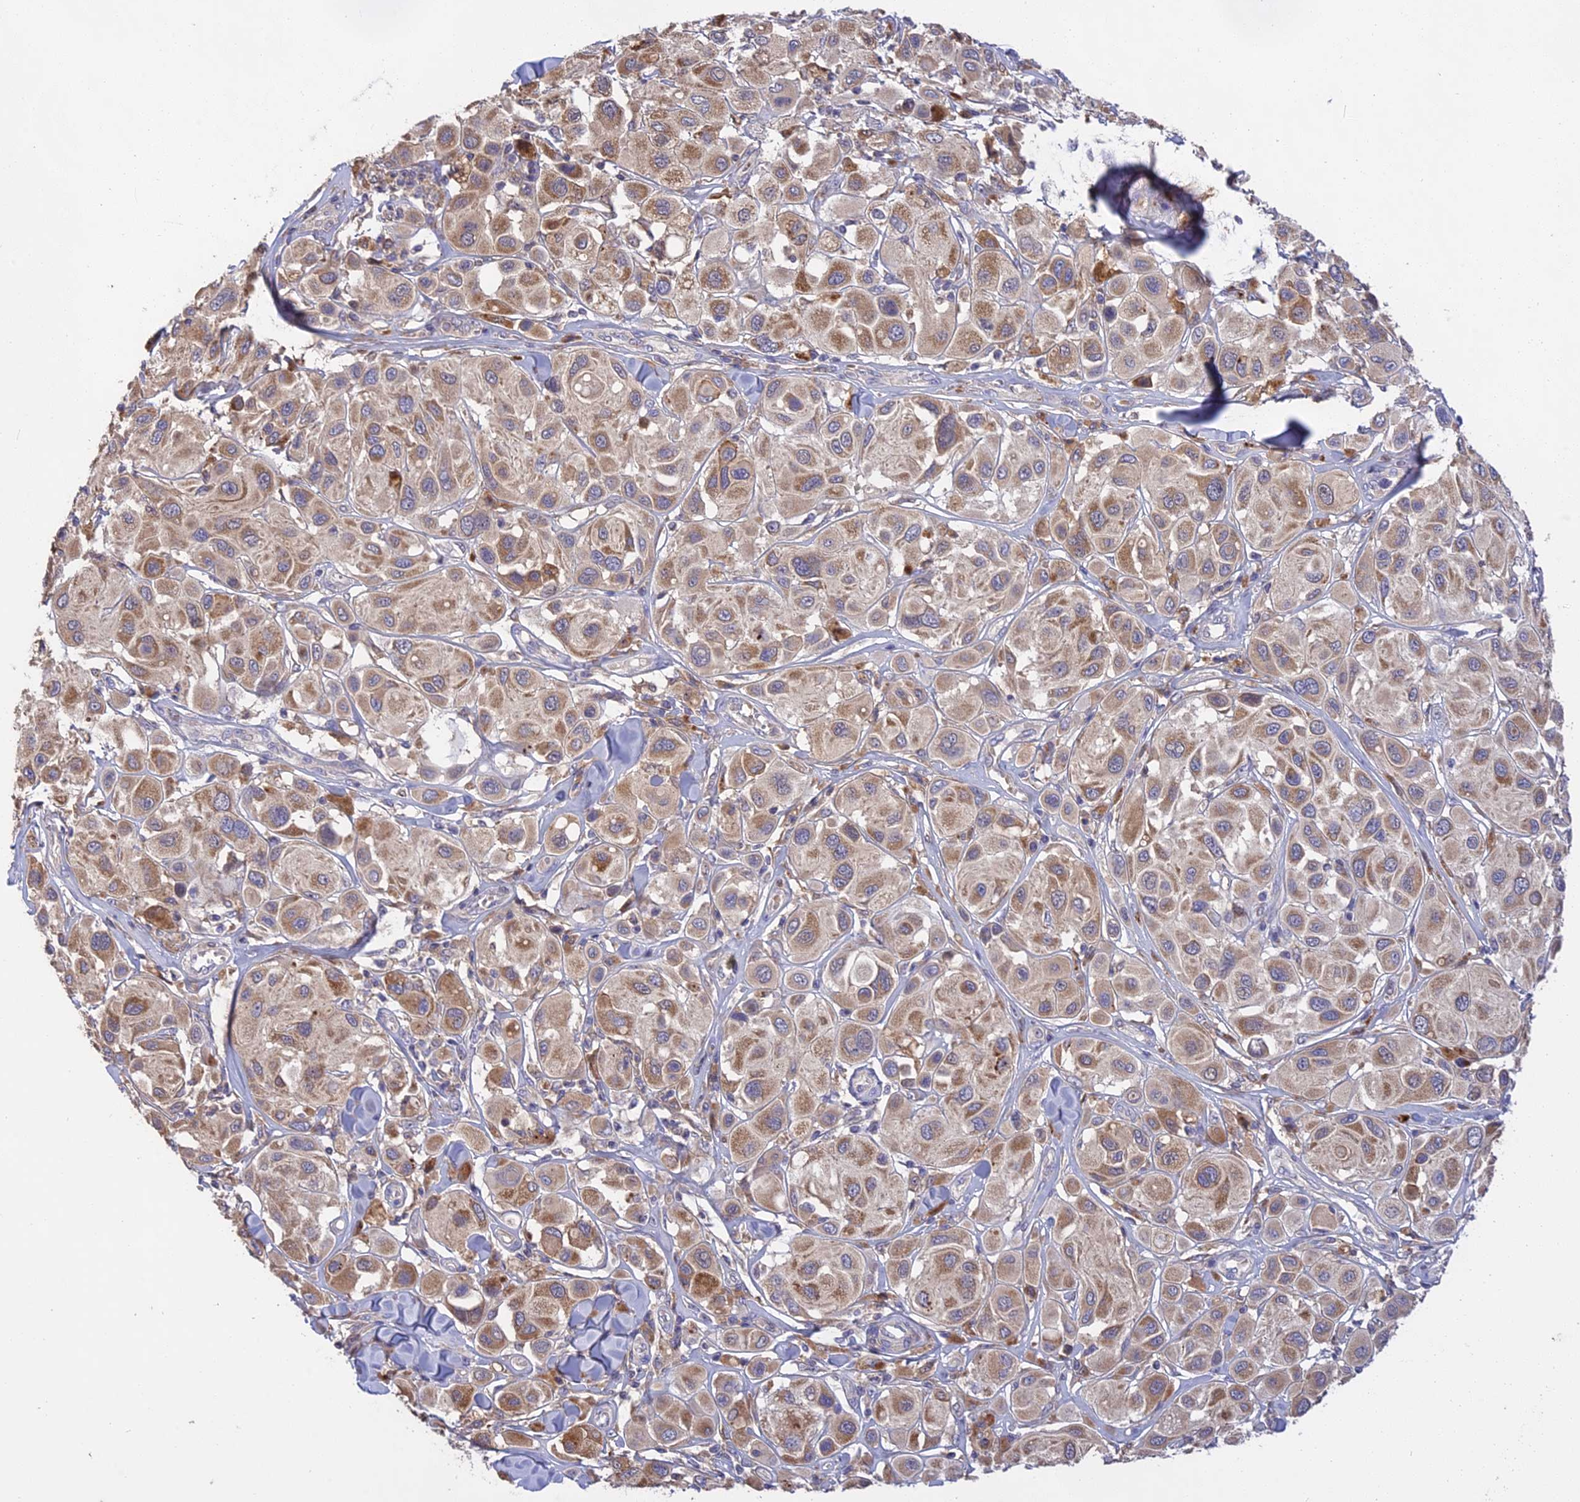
{"staining": {"intensity": "moderate", "quantity": ">75%", "location": "cytoplasmic/membranous"}, "tissue": "melanoma", "cell_type": "Tumor cells", "image_type": "cancer", "snomed": [{"axis": "morphology", "description": "Malignant melanoma, Metastatic site"}, {"axis": "topography", "description": "Skin"}], "caption": "Protein staining by immunohistochemistry (IHC) displays moderate cytoplasmic/membranous staining in about >75% of tumor cells in melanoma.", "gene": "NUDT8", "patient": {"sex": "male", "age": 41}}